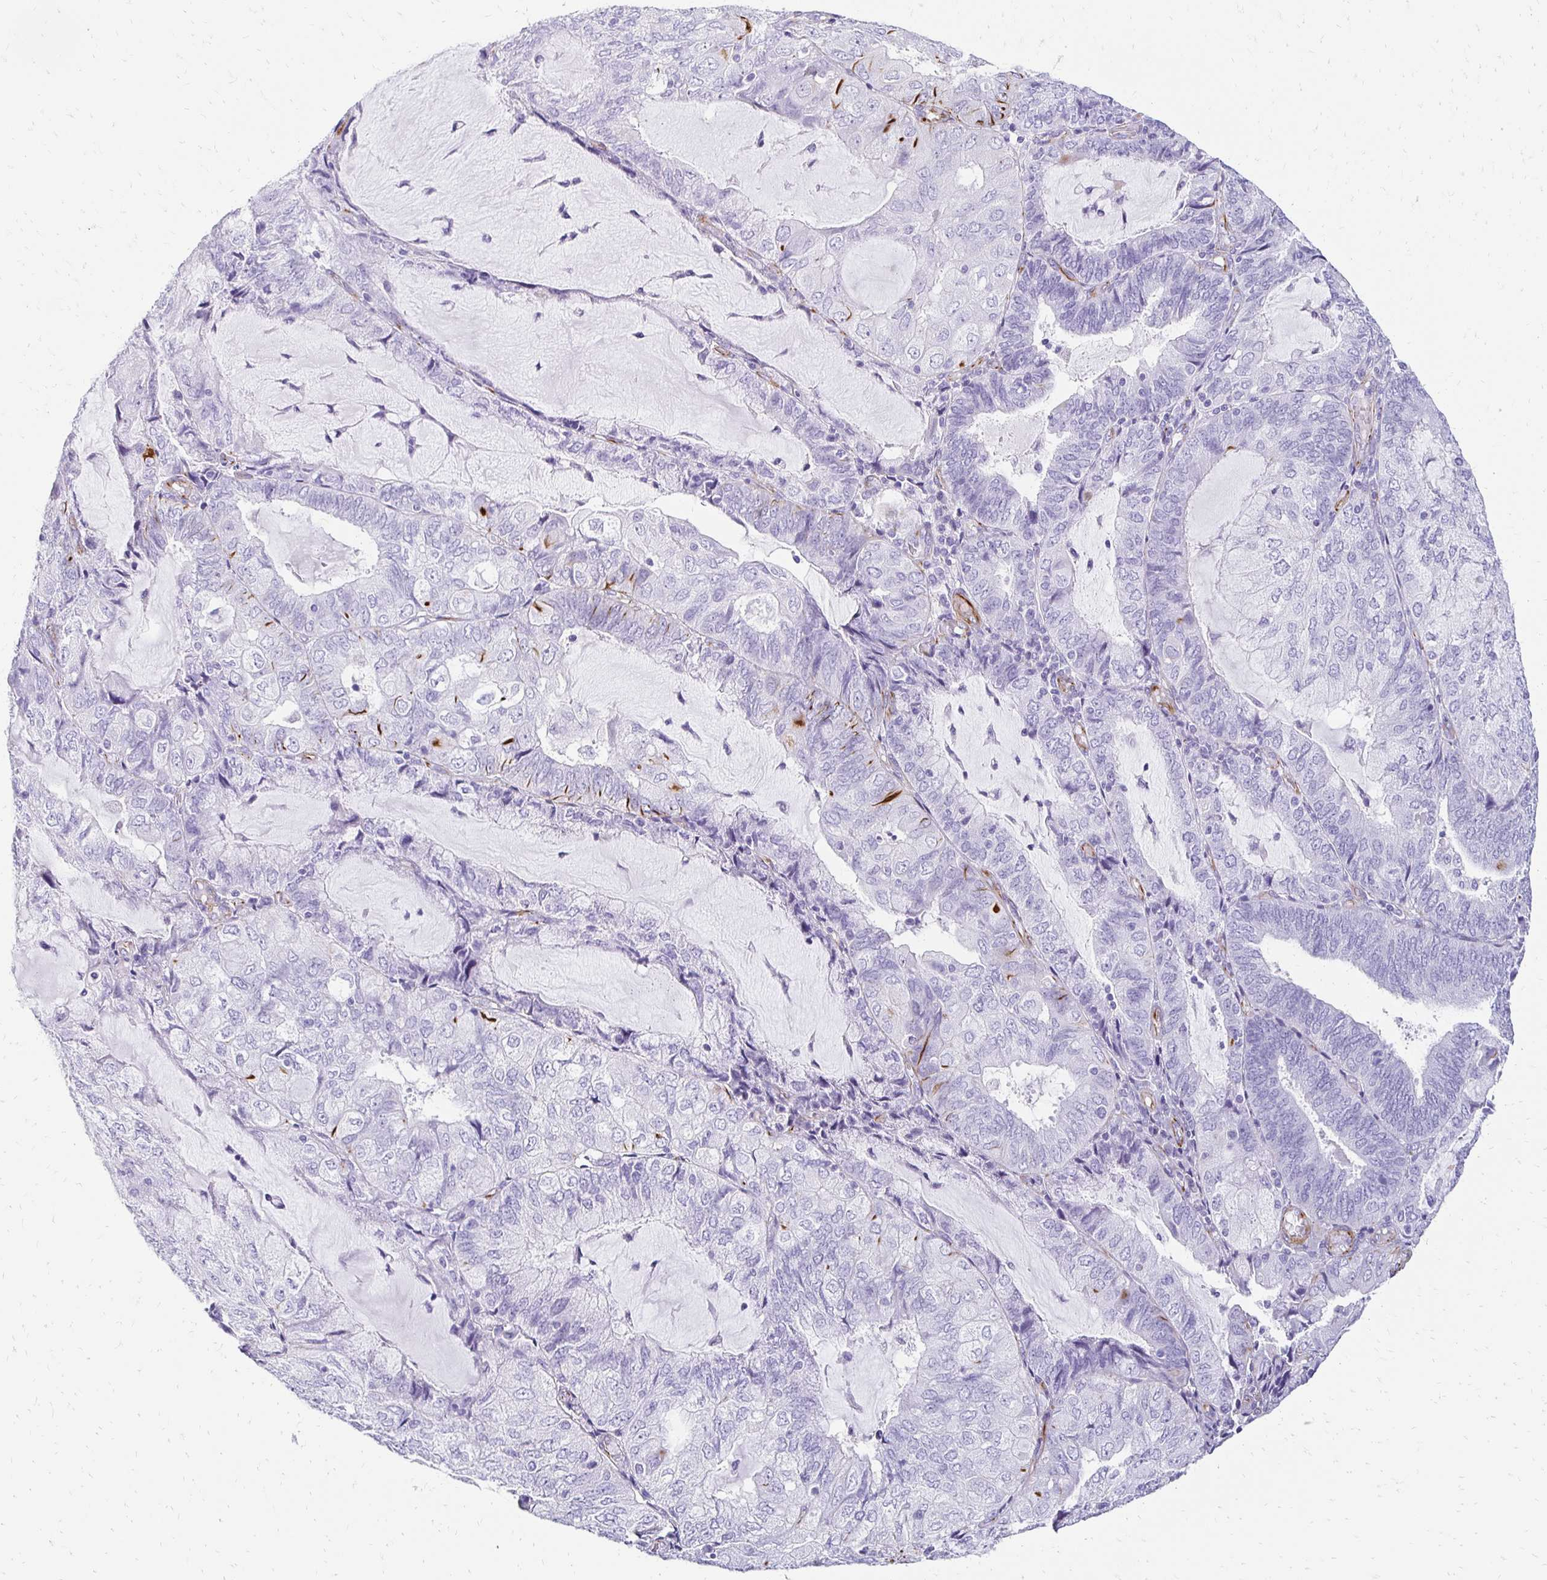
{"staining": {"intensity": "moderate", "quantity": "<25%", "location": "cytoplasmic/membranous"}, "tissue": "endometrial cancer", "cell_type": "Tumor cells", "image_type": "cancer", "snomed": [{"axis": "morphology", "description": "Adenocarcinoma, NOS"}, {"axis": "topography", "description": "Endometrium"}], "caption": "An image showing moderate cytoplasmic/membranous staining in approximately <25% of tumor cells in adenocarcinoma (endometrial), as visualized by brown immunohistochemical staining.", "gene": "TMEM54", "patient": {"sex": "female", "age": 81}}